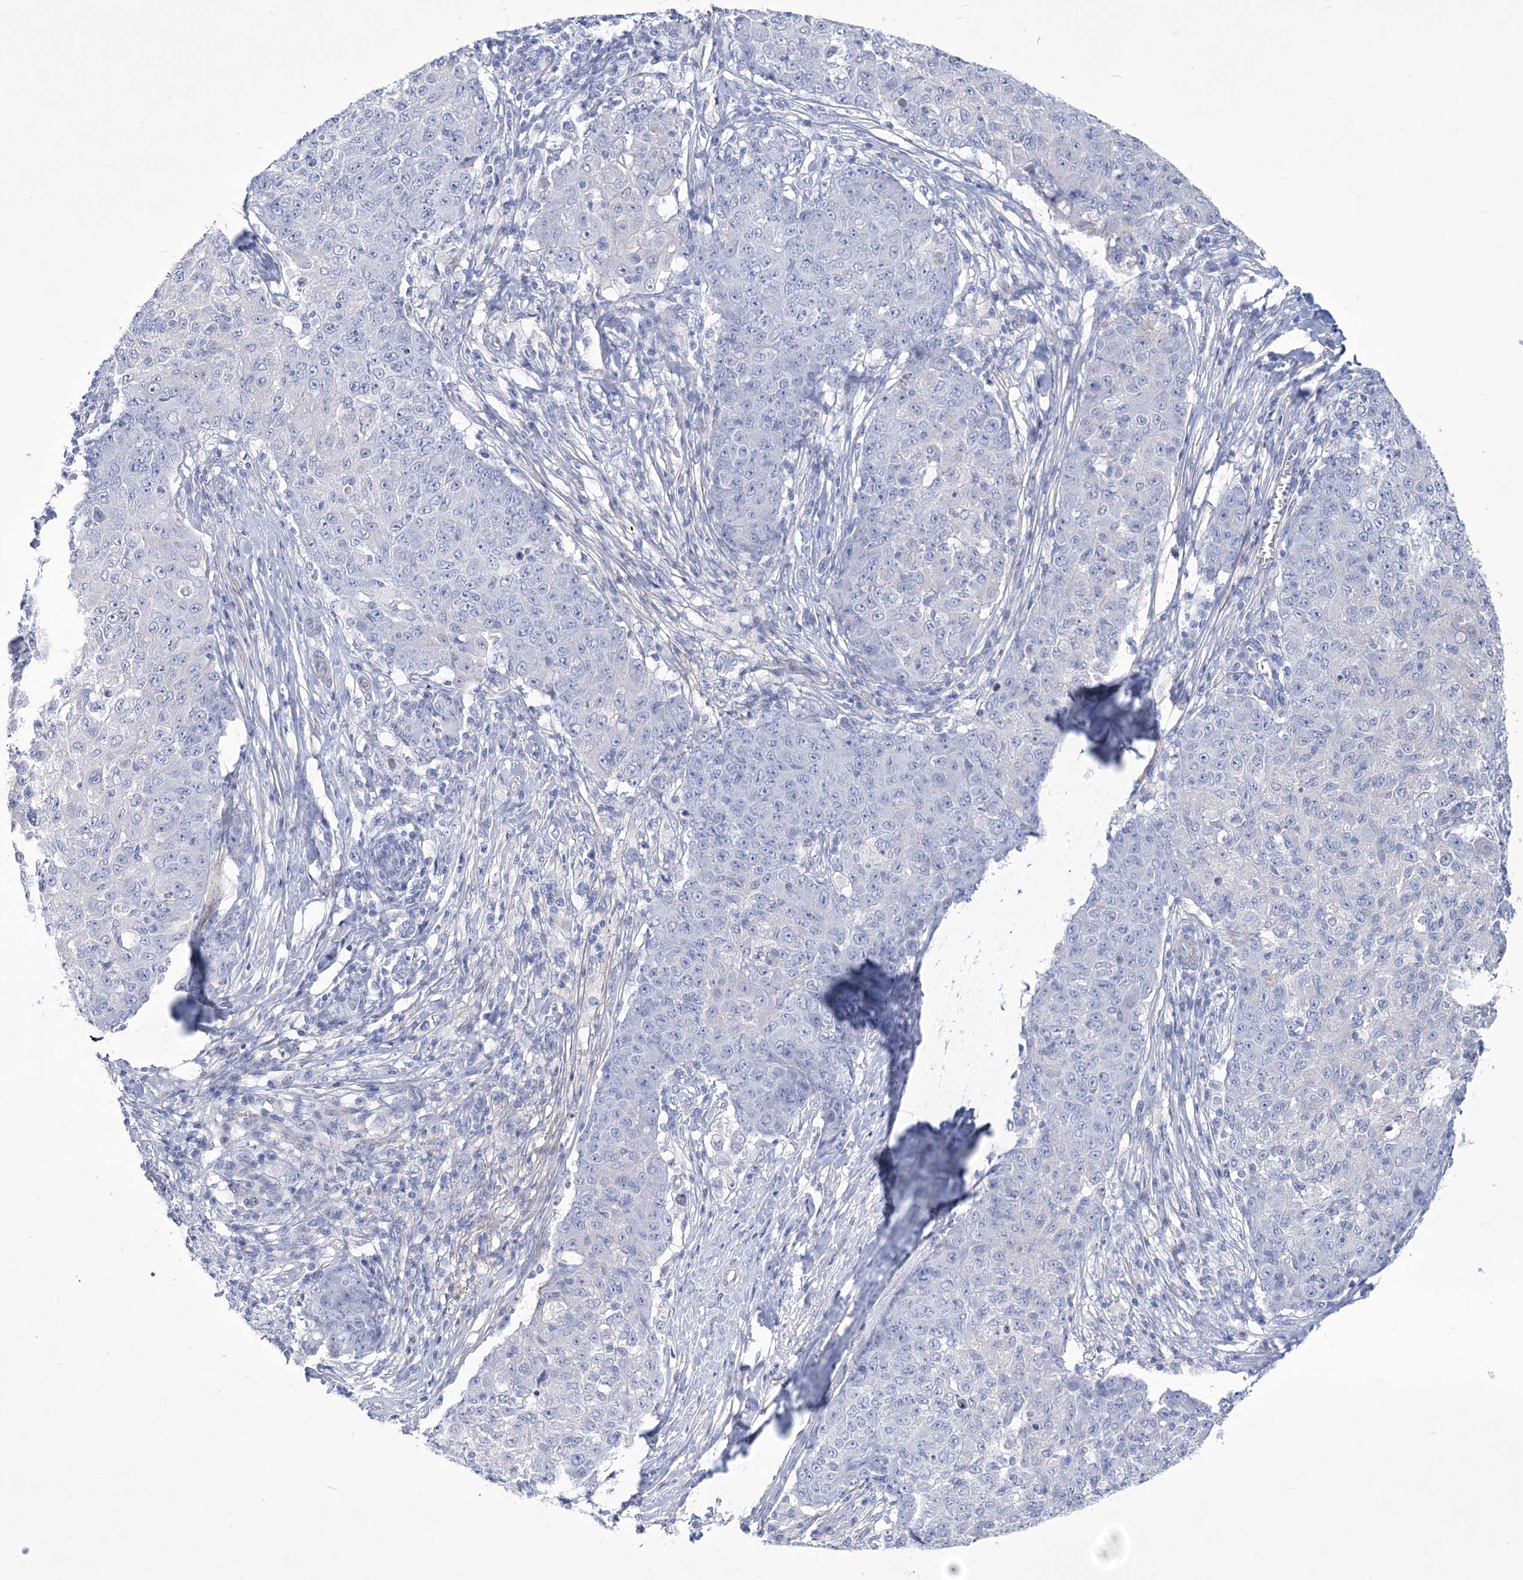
{"staining": {"intensity": "negative", "quantity": "none", "location": "none"}, "tissue": "ovarian cancer", "cell_type": "Tumor cells", "image_type": "cancer", "snomed": [{"axis": "morphology", "description": "Carcinoma, endometroid"}, {"axis": "topography", "description": "Ovary"}], "caption": "This is a image of IHC staining of ovarian cancer, which shows no positivity in tumor cells. The staining was performed using DAB to visualize the protein expression in brown, while the nuclei were stained in blue with hematoxylin (Magnification: 20x).", "gene": "WDR74", "patient": {"sex": "female", "age": 42}}